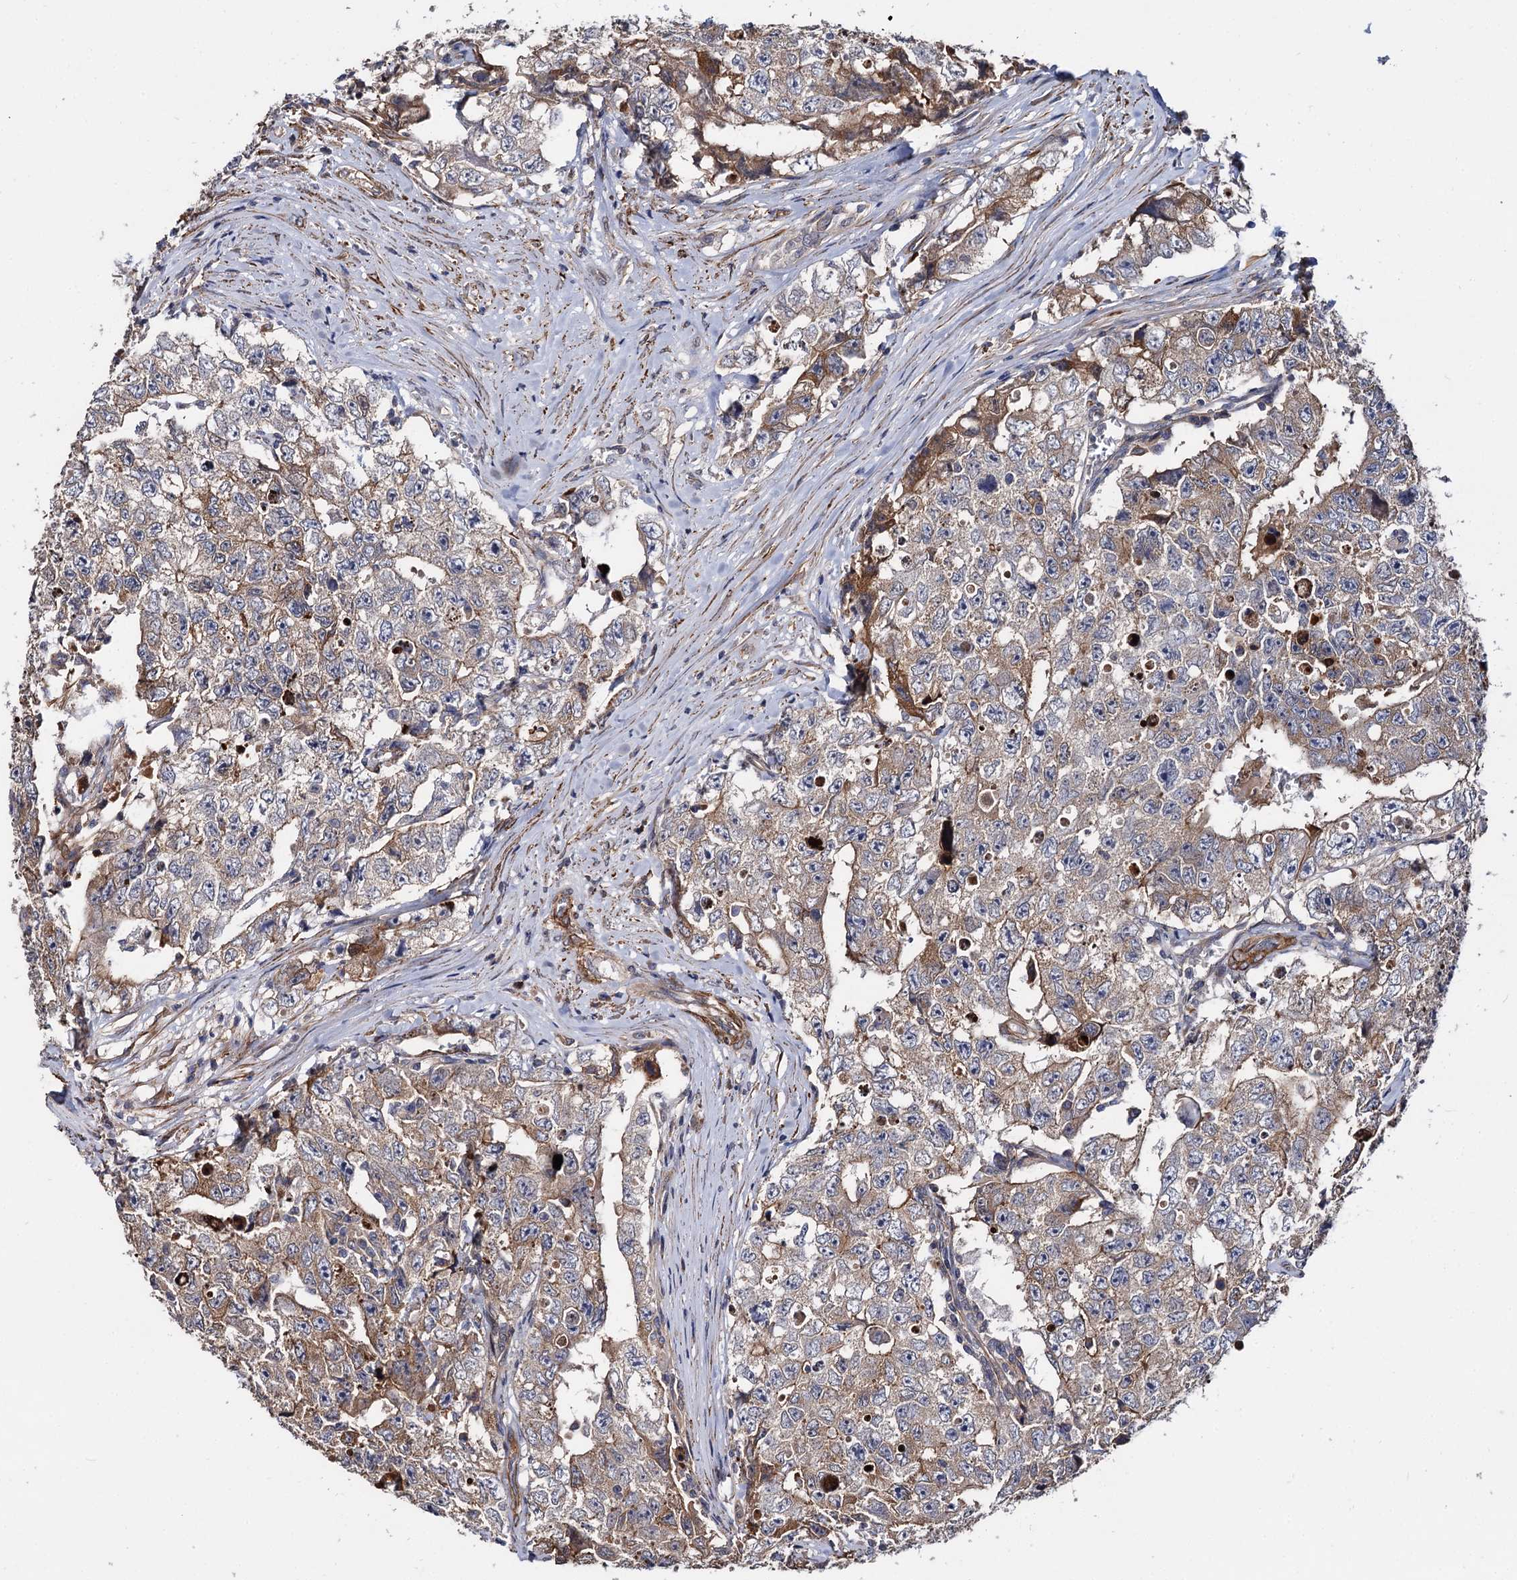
{"staining": {"intensity": "weak", "quantity": ">75%", "location": "cytoplasmic/membranous"}, "tissue": "testis cancer", "cell_type": "Tumor cells", "image_type": "cancer", "snomed": [{"axis": "morphology", "description": "Carcinoma, Embryonal, NOS"}, {"axis": "topography", "description": "Testis"}], "caption": "An image showing weak cytoplasmic/membranous positivity in about >75% of tumor cells in testis embryonal carcinoma, as visualized by brown immunohistochemical staining.", "gene": "ISM2", "patient": {"sex": "male", "age": 17}}